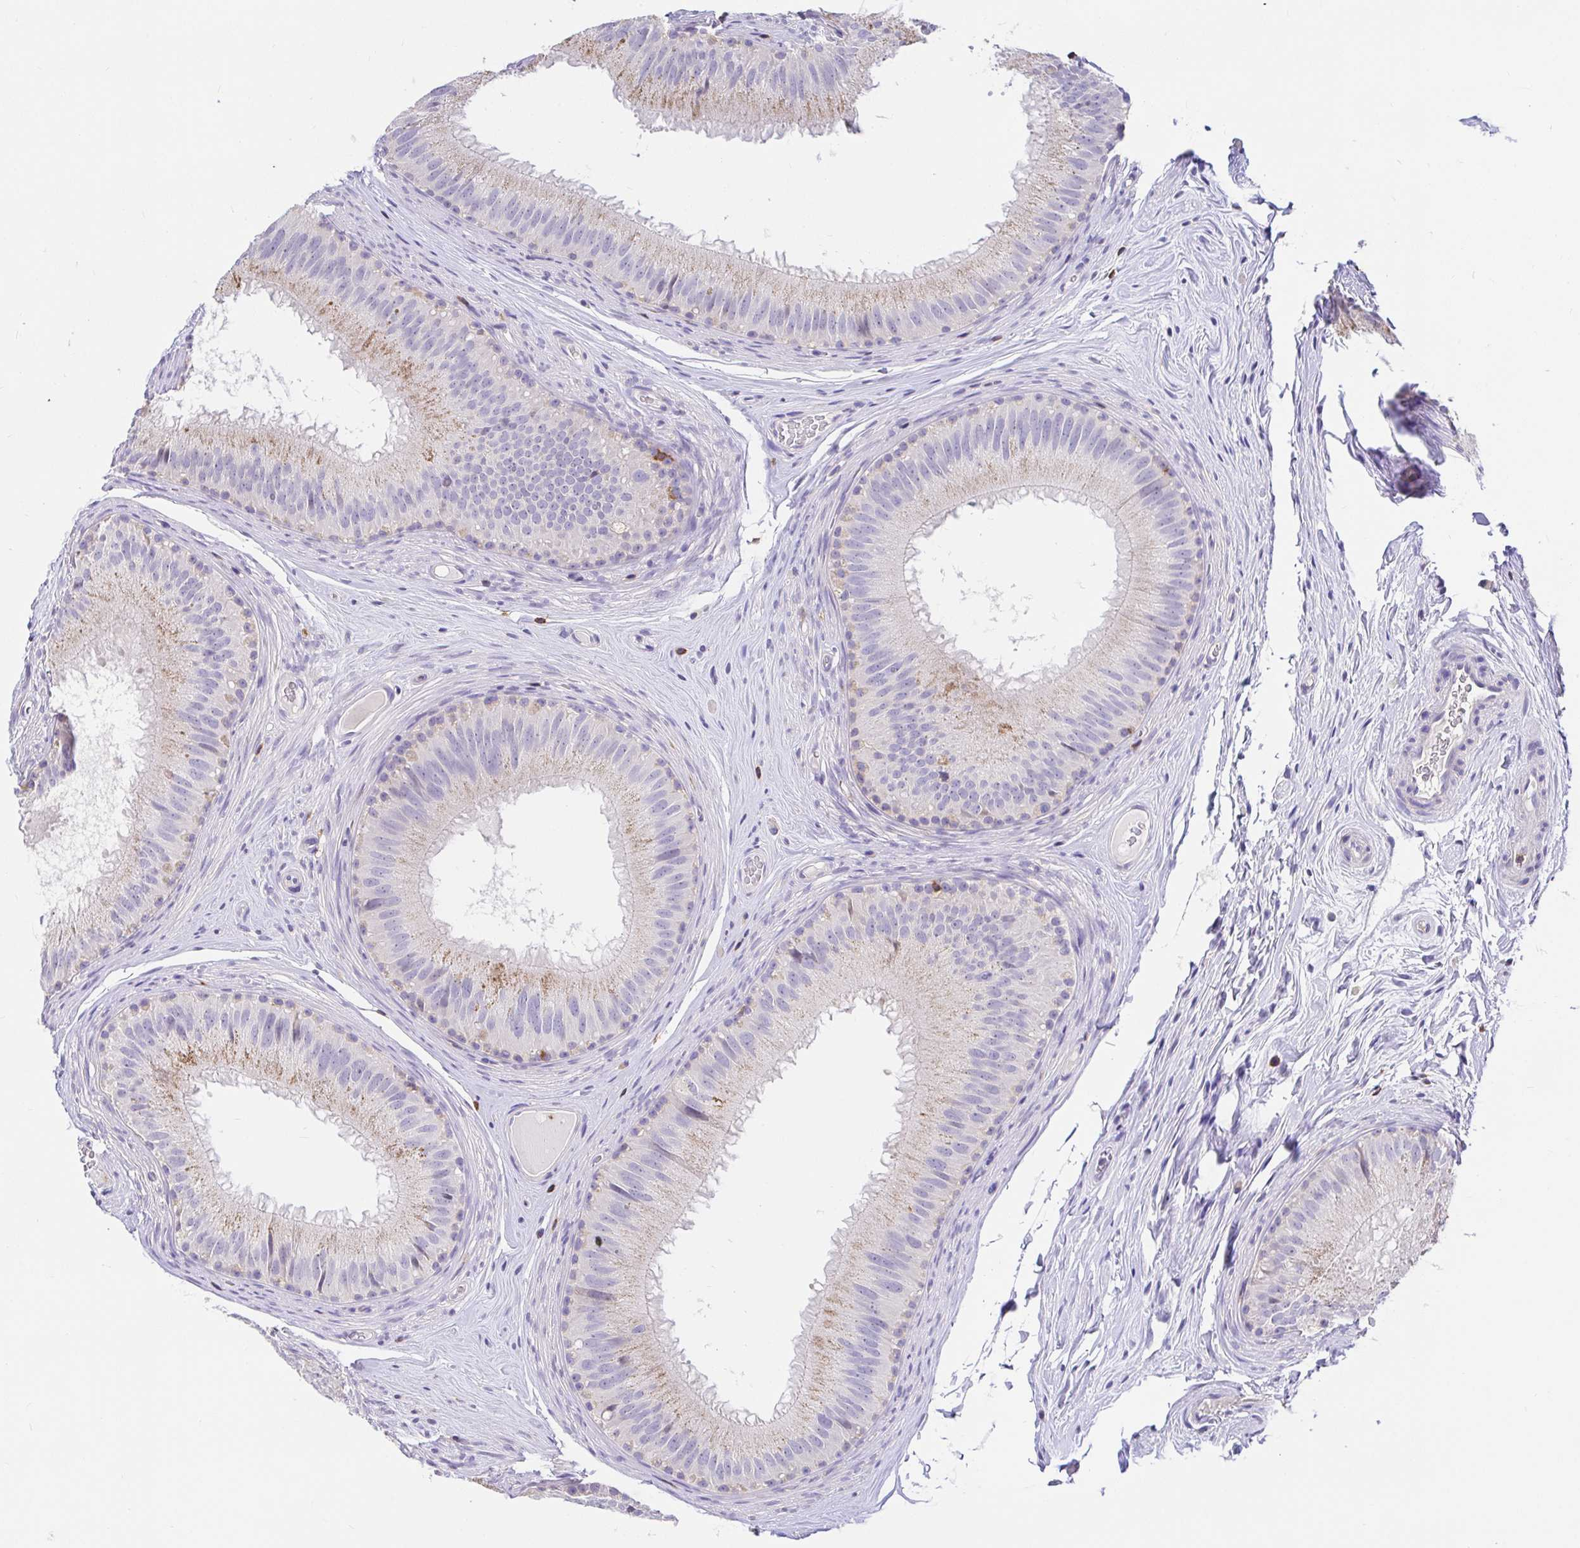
{"staining": {"intensity": "weak", "quantity": "25%-75%", "location": "cytoplasmic/membranous"}, "tissue": "epididymis", "cell_type": "Glandular cells", "image_type": "normal", "snomed": [{"axis": "morphology", "description": "Normal tissue, NOS"}, {"axis": "topography", "description": "Epididymis"}], "caption": "DAB (3,3'-diaminobenzidine) immunohistochemical staining of unremarkable epididymis reveals weak cytoplasmic/membranous protein positivity in about 25%-75% of glandular cells.", "gene": "SKAP1", "patient": {"sex": "male", "age": 44}}